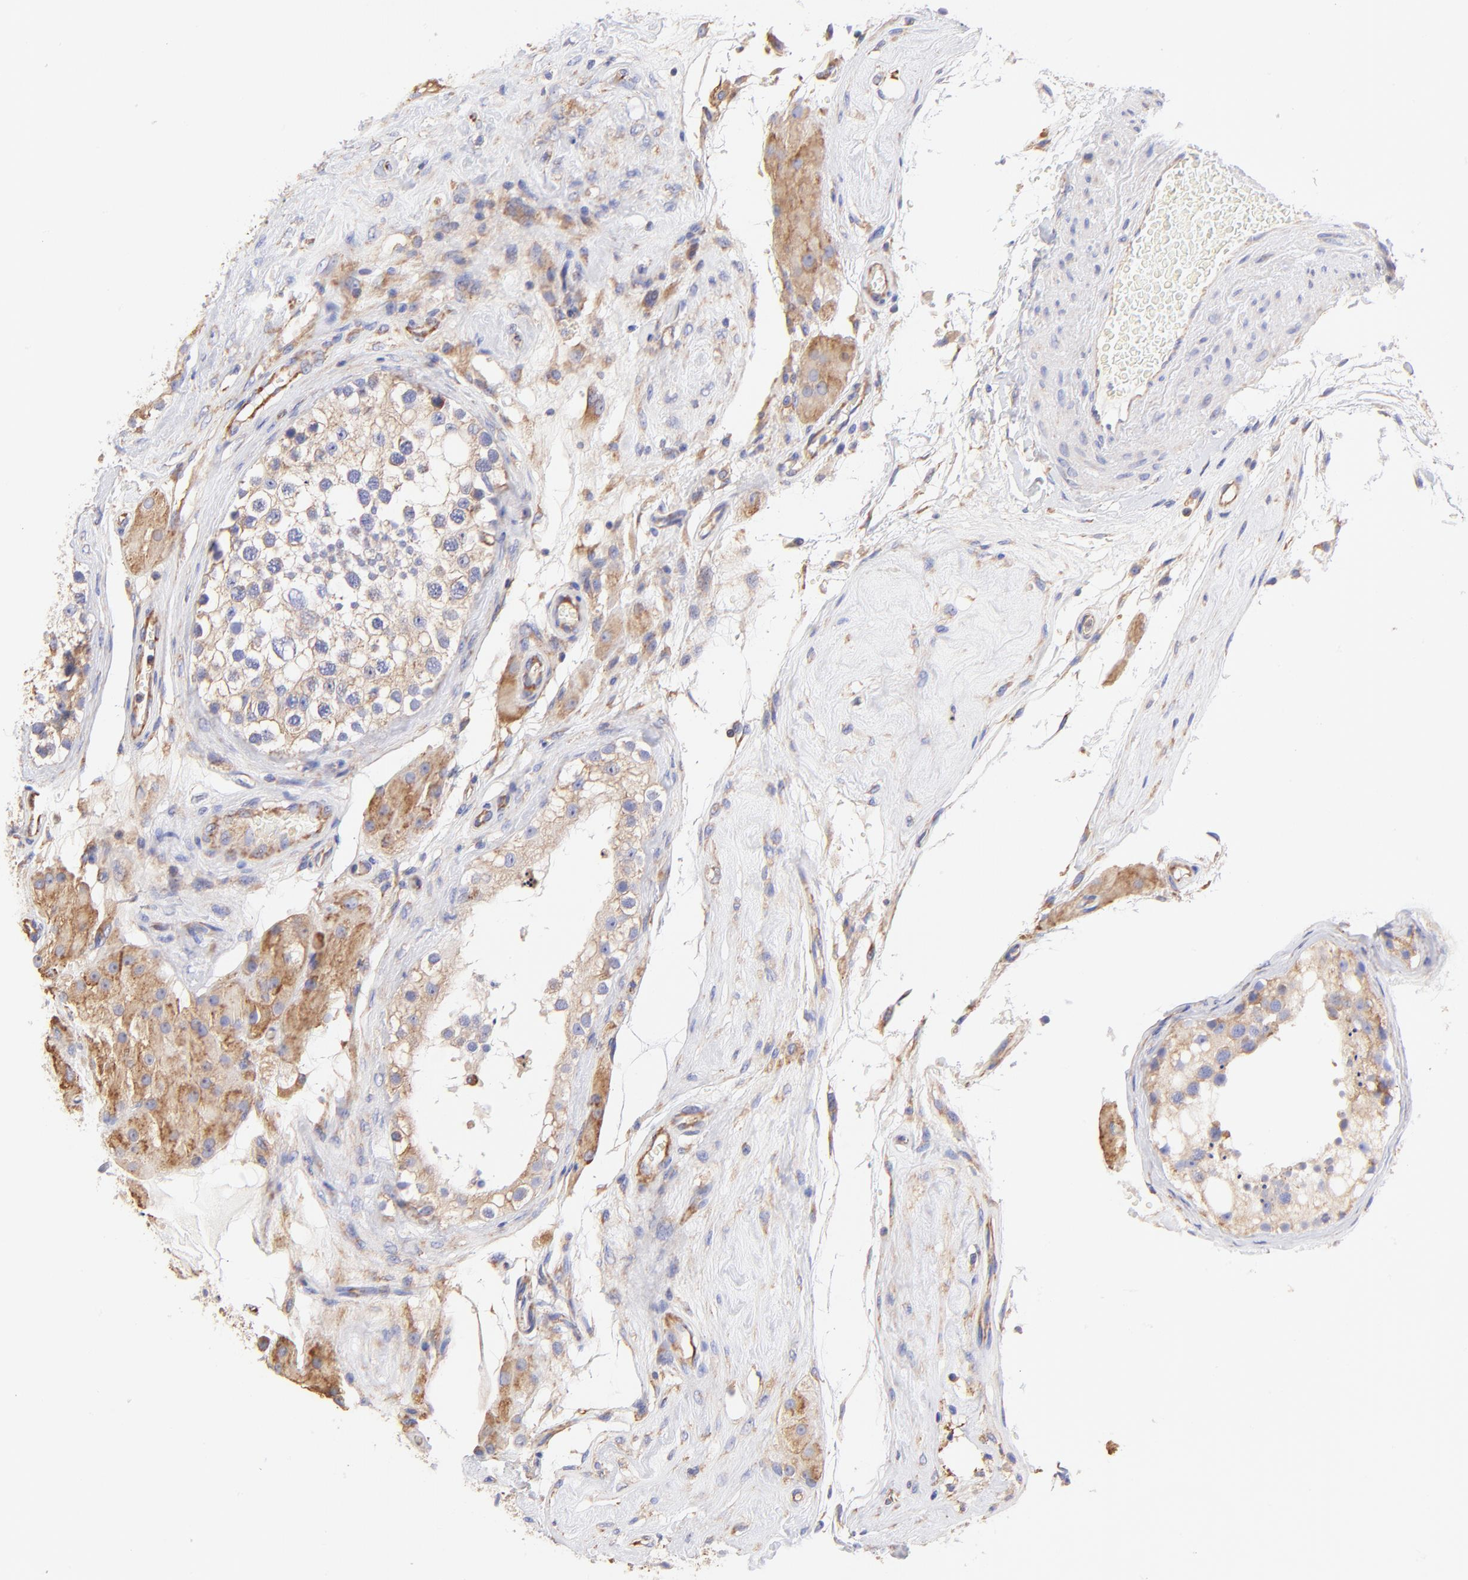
{"staining": {"intensity": "weak", "quantity": "25%-75%", "location": "cytoplasmic/membranous"}, "tissue": "testis", "cell_type": "Cells in seminiferous ducts", "image_type": "normal", "snomed": [{"axis": "morphology", "description": "Normal tissue, NOS"}, {"axis": "topography", "description": "Testis"}], "caption": "Immunohistochemistry (IHC) histopathology image of benign testis: human testis stained using immunohistochemistry (IHC) reveals low levels of weak protein expression localized specifically in the cytoplasmic/membranous of cells in seminiferous ducts, appearing as a cytoplasmic/membranous brown color.", "gene": "RPL30", "patient": {"sex": "male", "age": 68}}